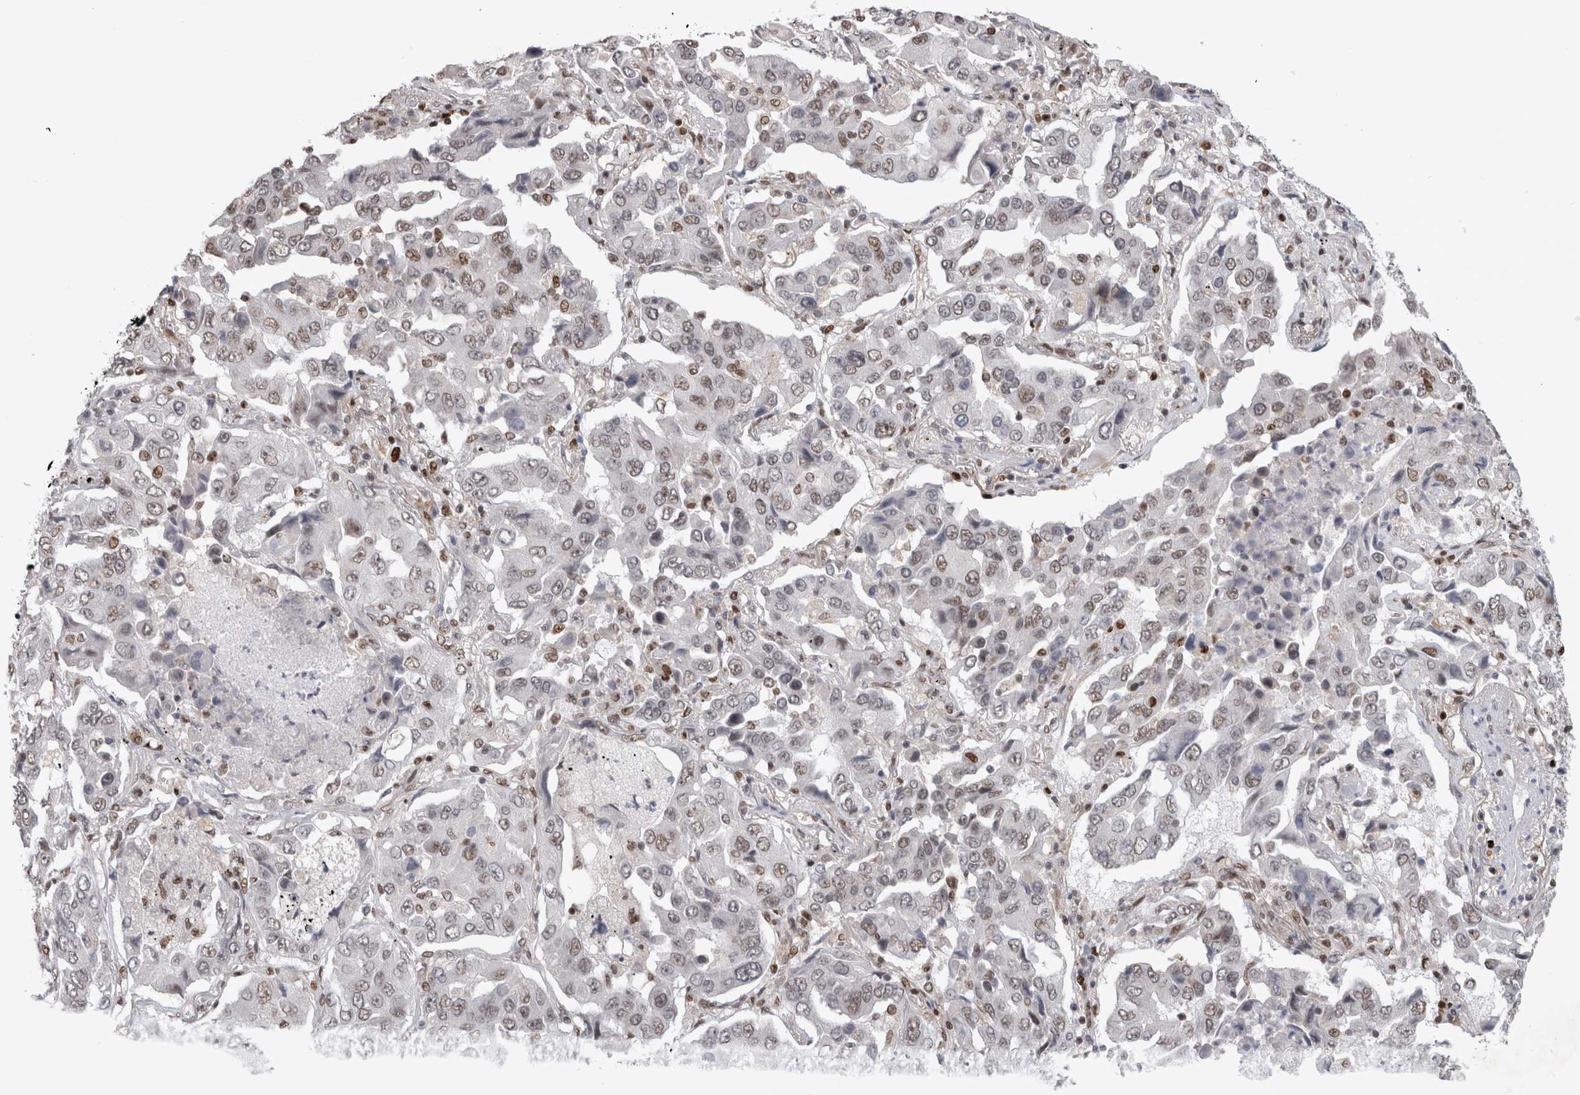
{"staining": {"intensity": "weak", "quantity": "25%-75%", "location": "nuclear"}, "tissue": "lung cancer", "cell_type": "Tumor cells", "image_type": "cancer", "snomed": [{"axis": "morphology", "description": "Adenocarcinoma, NOS"}, {"axis": "topography", "description": "Lung"}], "caption": "Adenocarcinoma (lung) stained for a protein (brown) exhibits weak nuclear positive expression in approximately 25%-75% of tumor cells.", "gene": "SRARP", "patient": {"sex": "female", "age": 65}}